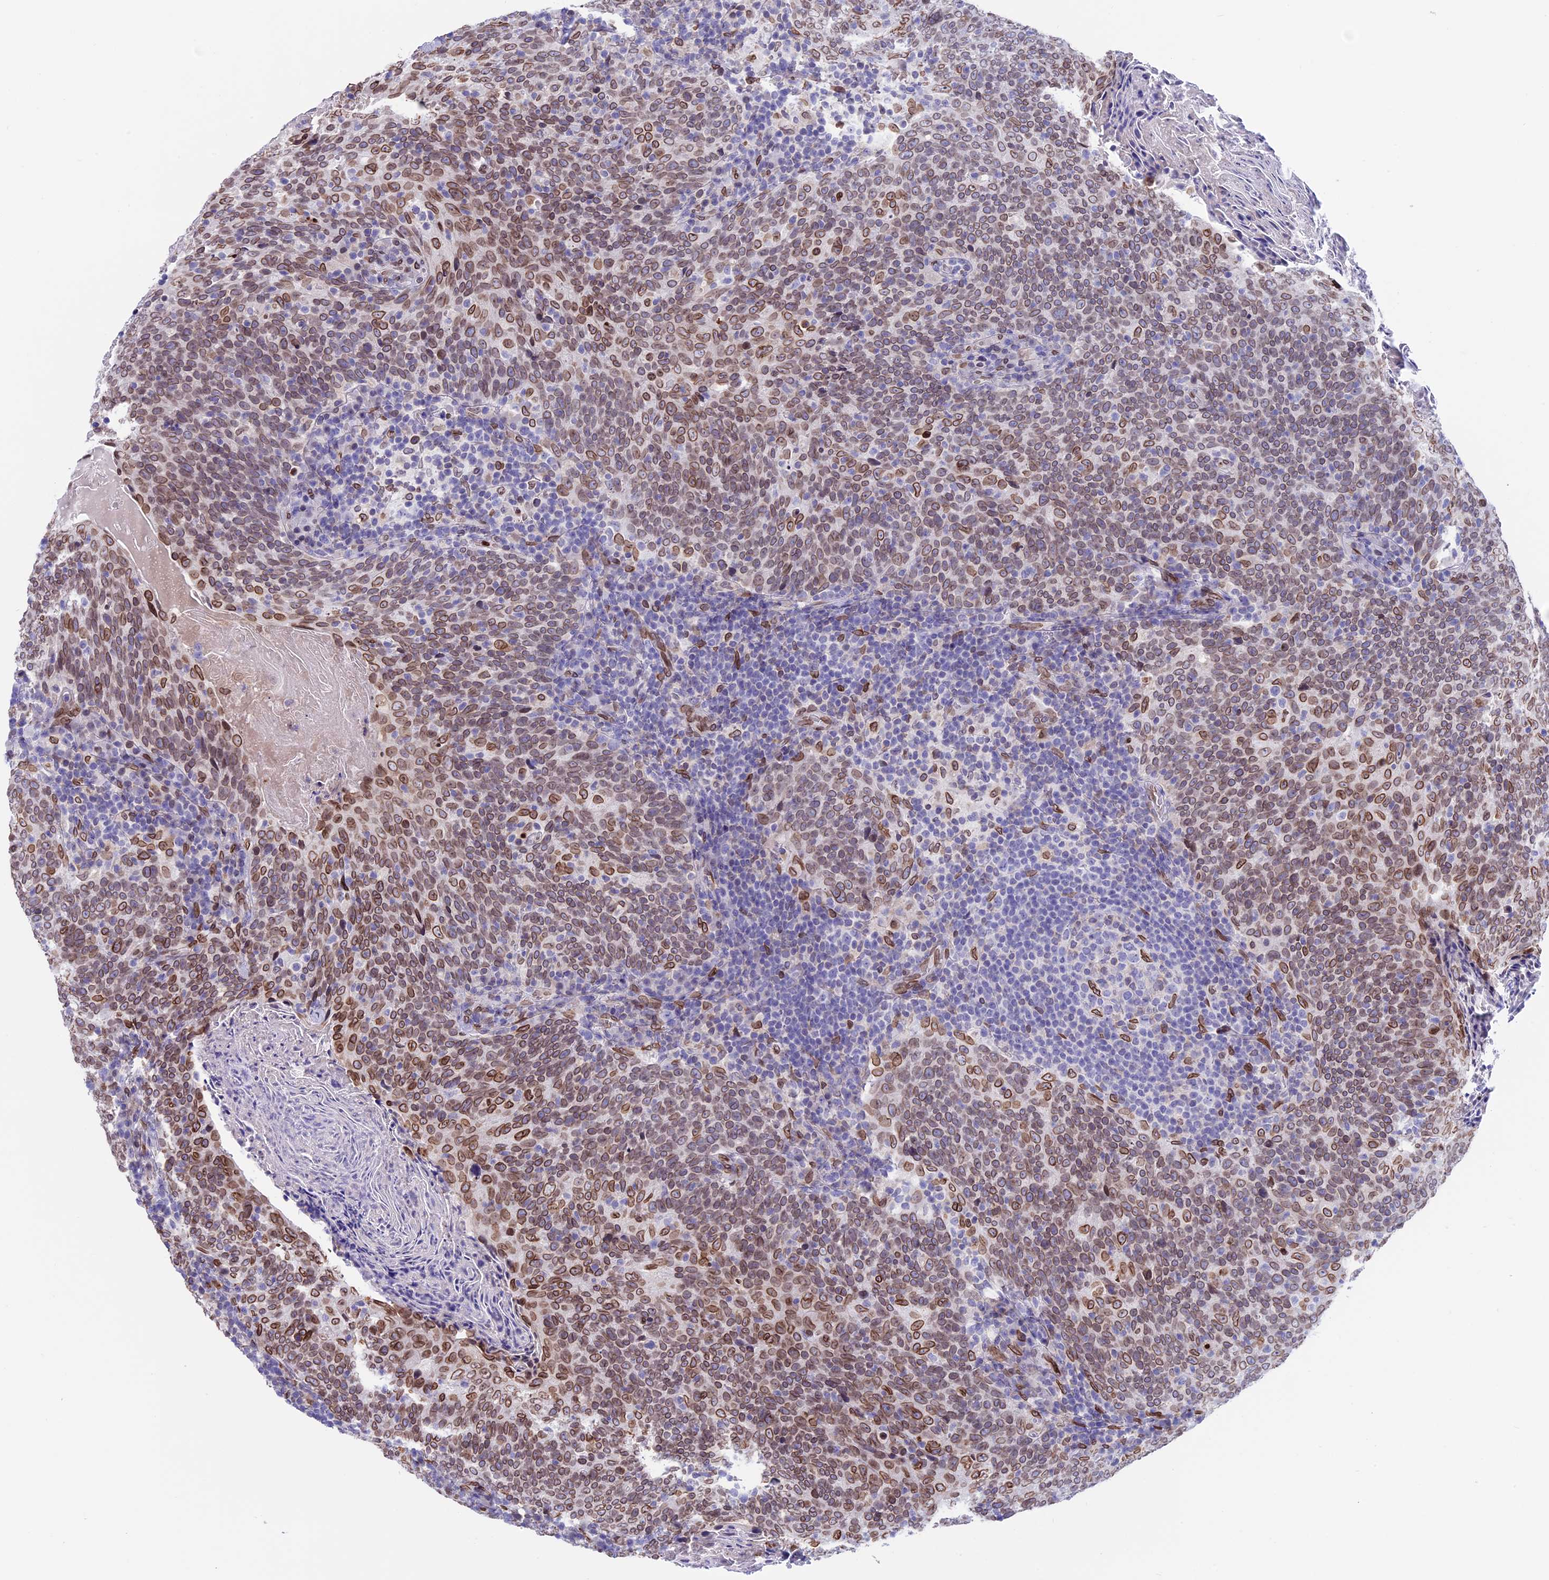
{"staining": {"intensity": "moderate", "quantity": ">75%", "location": "cytoplasmic/membranous,nuclear"}, "tissue": "head and neck cancer", "cell_type": "Tumor cells", "image_type": "cancer", "snomed": [{"axis": "morphology", "description": "Squamous cell carcinoma, NOS"}, {"axis": "morphology", "description": "Squamous cell carcinoma, metastatic, NOS"}, {"axis": "topography", "description": "Lymph node"}, {"axis": "topography", "description": "Head-Neck"}], "caption": "Immunohistochemistry (IHC) of metastatic squamous cell carcinoma (head and neck) reveals medium levels of moderate cytoplasmic/membranous and nuclear staining in approximately >75% of tumor cells.", "gene": "TMPRSS7", "patient": {"sex": "male", "age": 62}}